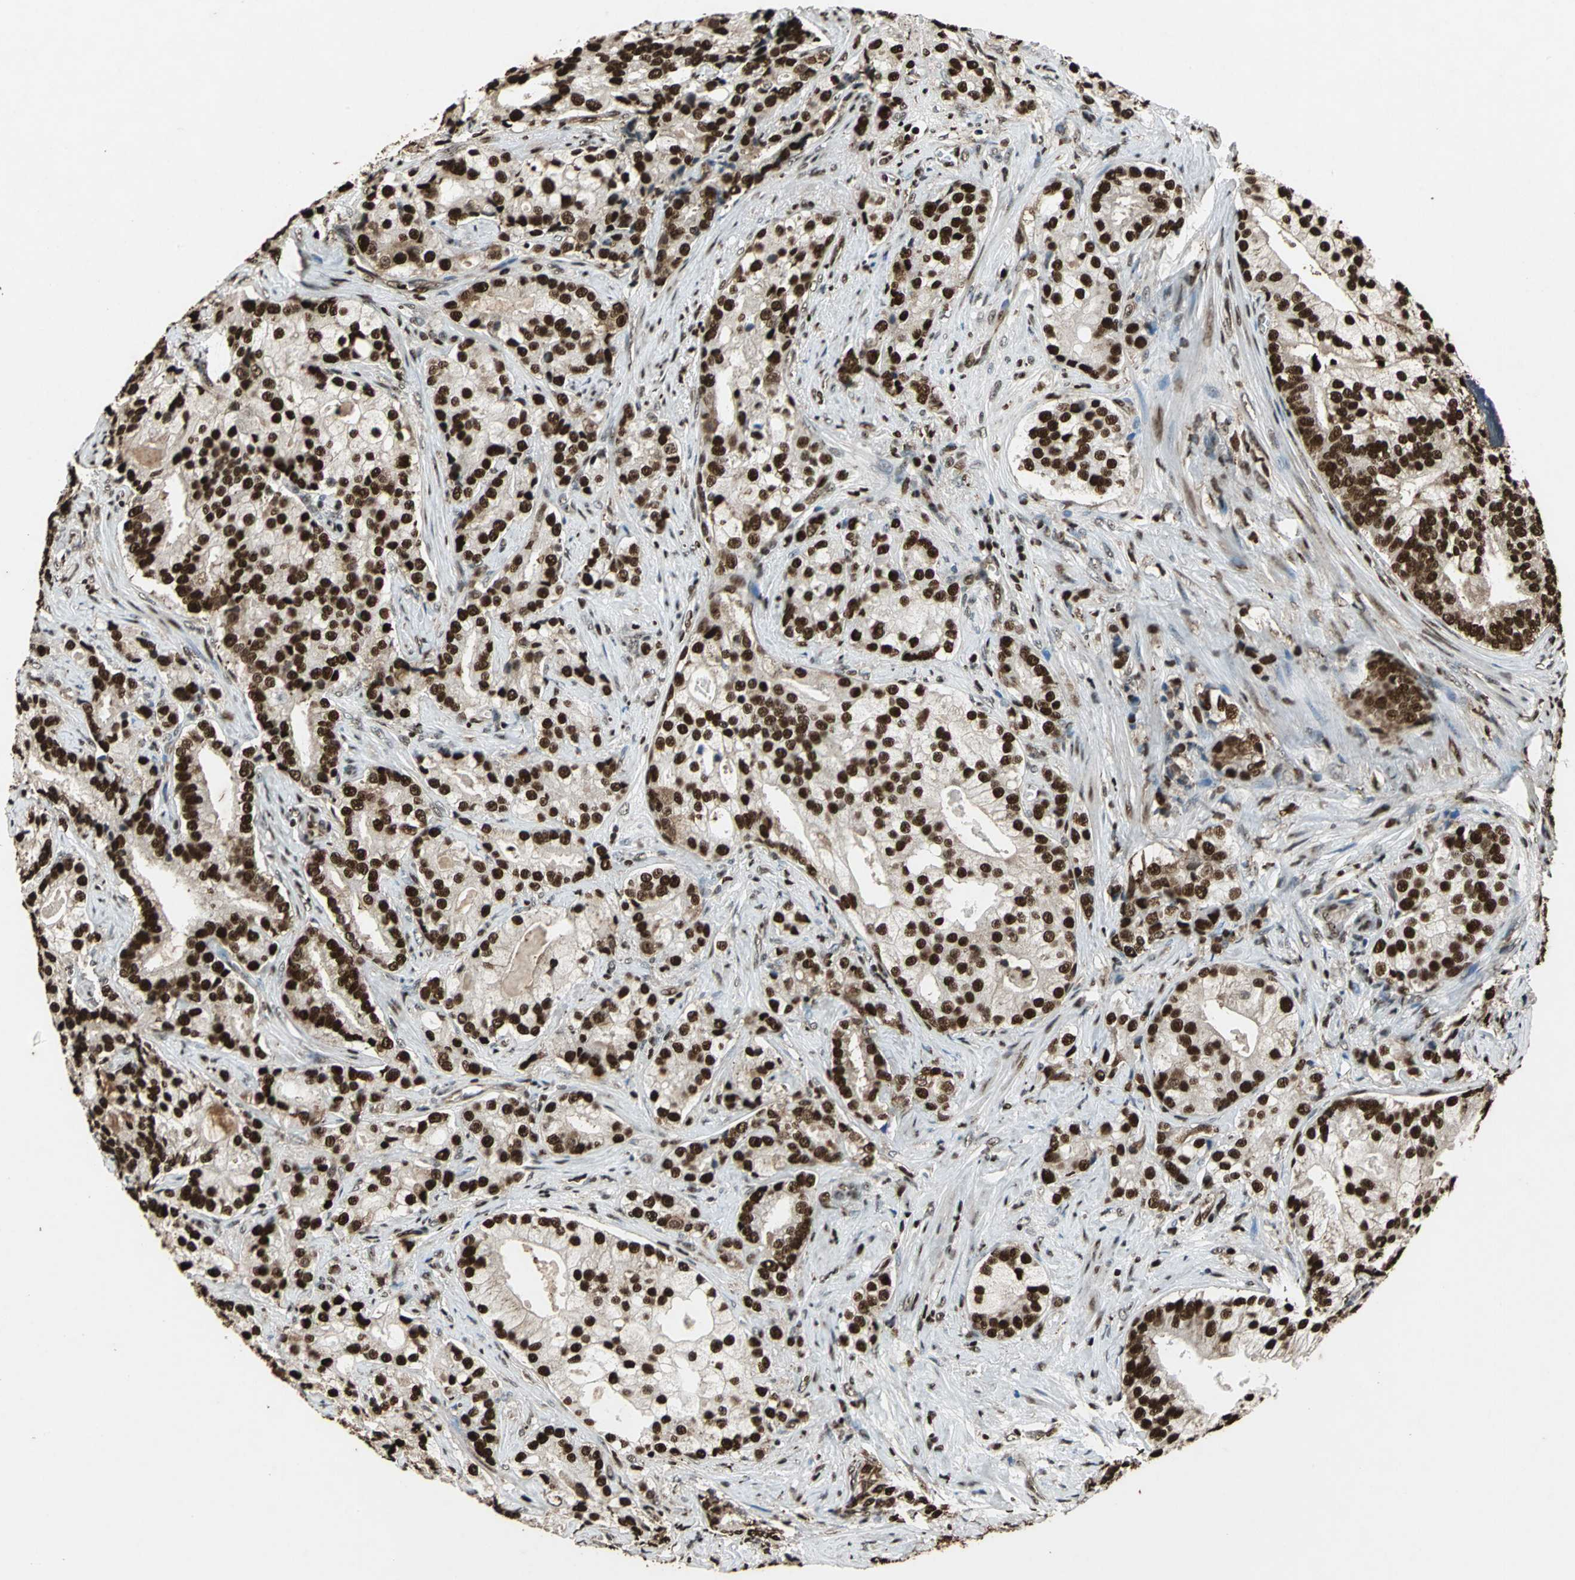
{"staining": {"intensity": "strong", "quantity": ">75%", "location": "cytoplasmic/membranous,nuclear"}, "tissue": "prostate cancer", "cell_type": "Tumor cells", "image_type": "cancer", "snomed": [{"axis": "morphology", "description": "Adenocarcinoma, Low grade"}, {"axis": "topography", "description": "Prostate"}], "caption": "IHC of prostate cancer demonstrates high levels of strong cytoplasmic/membranous and nuclear staining in about >75% of tumor cells.", "gene": "ANP32A", "patient": {"sex": "male", "age": 58}}